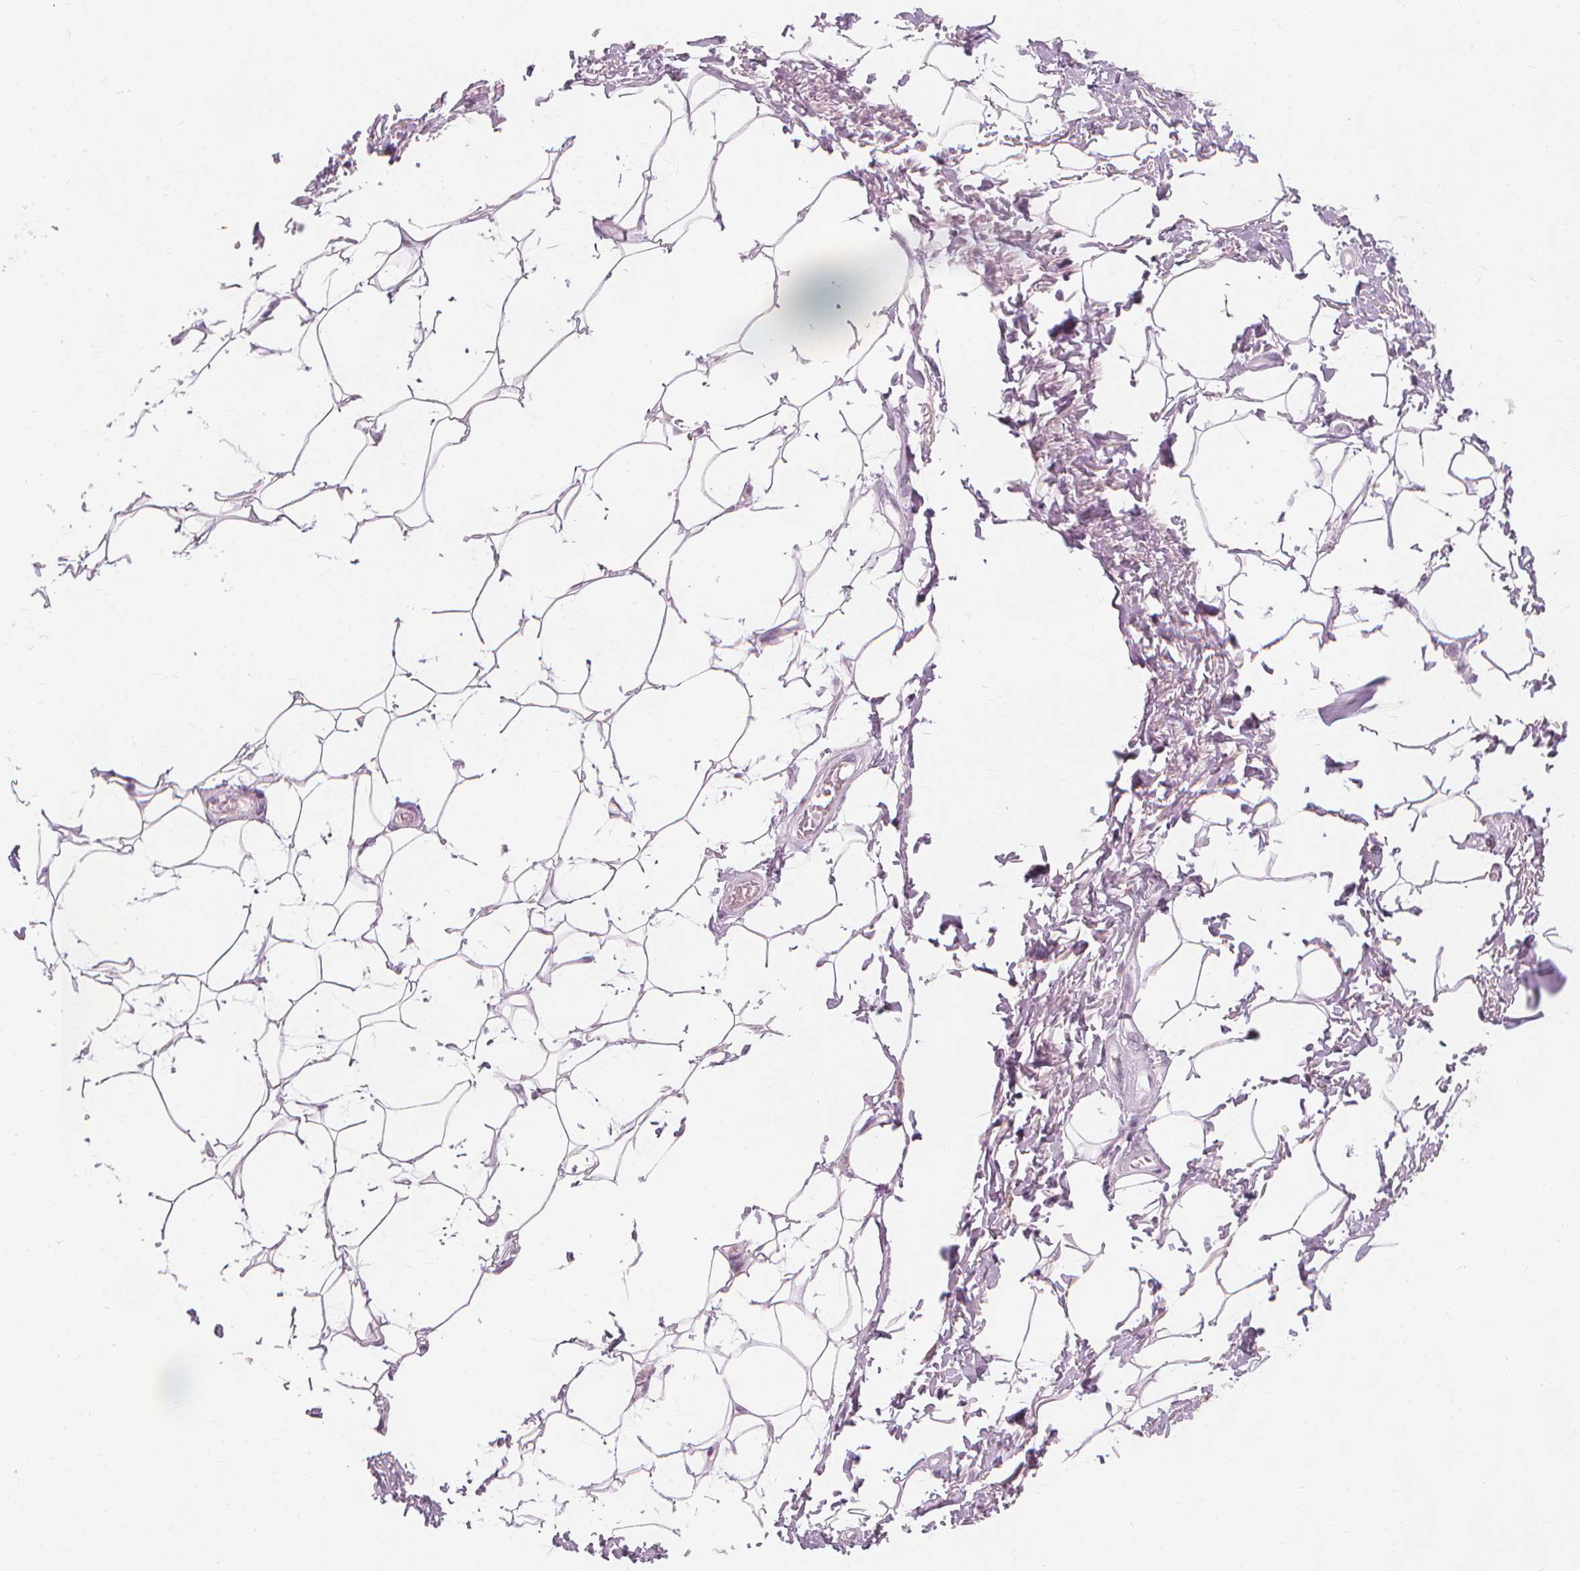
{"staining": {"intensity": "negative", "quantity": "none", "location": "none"}, "tissue": "adipose tissue", "cell_type": "Adipocytes", "image_type": "normal", "snomed": [{"axis": "morphology", "description": "Normal tissue, NOS"}, {"axis": "topography", "description": "Peripheral nerve tissue"}], "caption": "There is no significant staining in adipocytes of adipose tissue. (DAB IHC, high magnification).", "gene": "TFF1", "patient": {"sex": "male", "age": 51}}